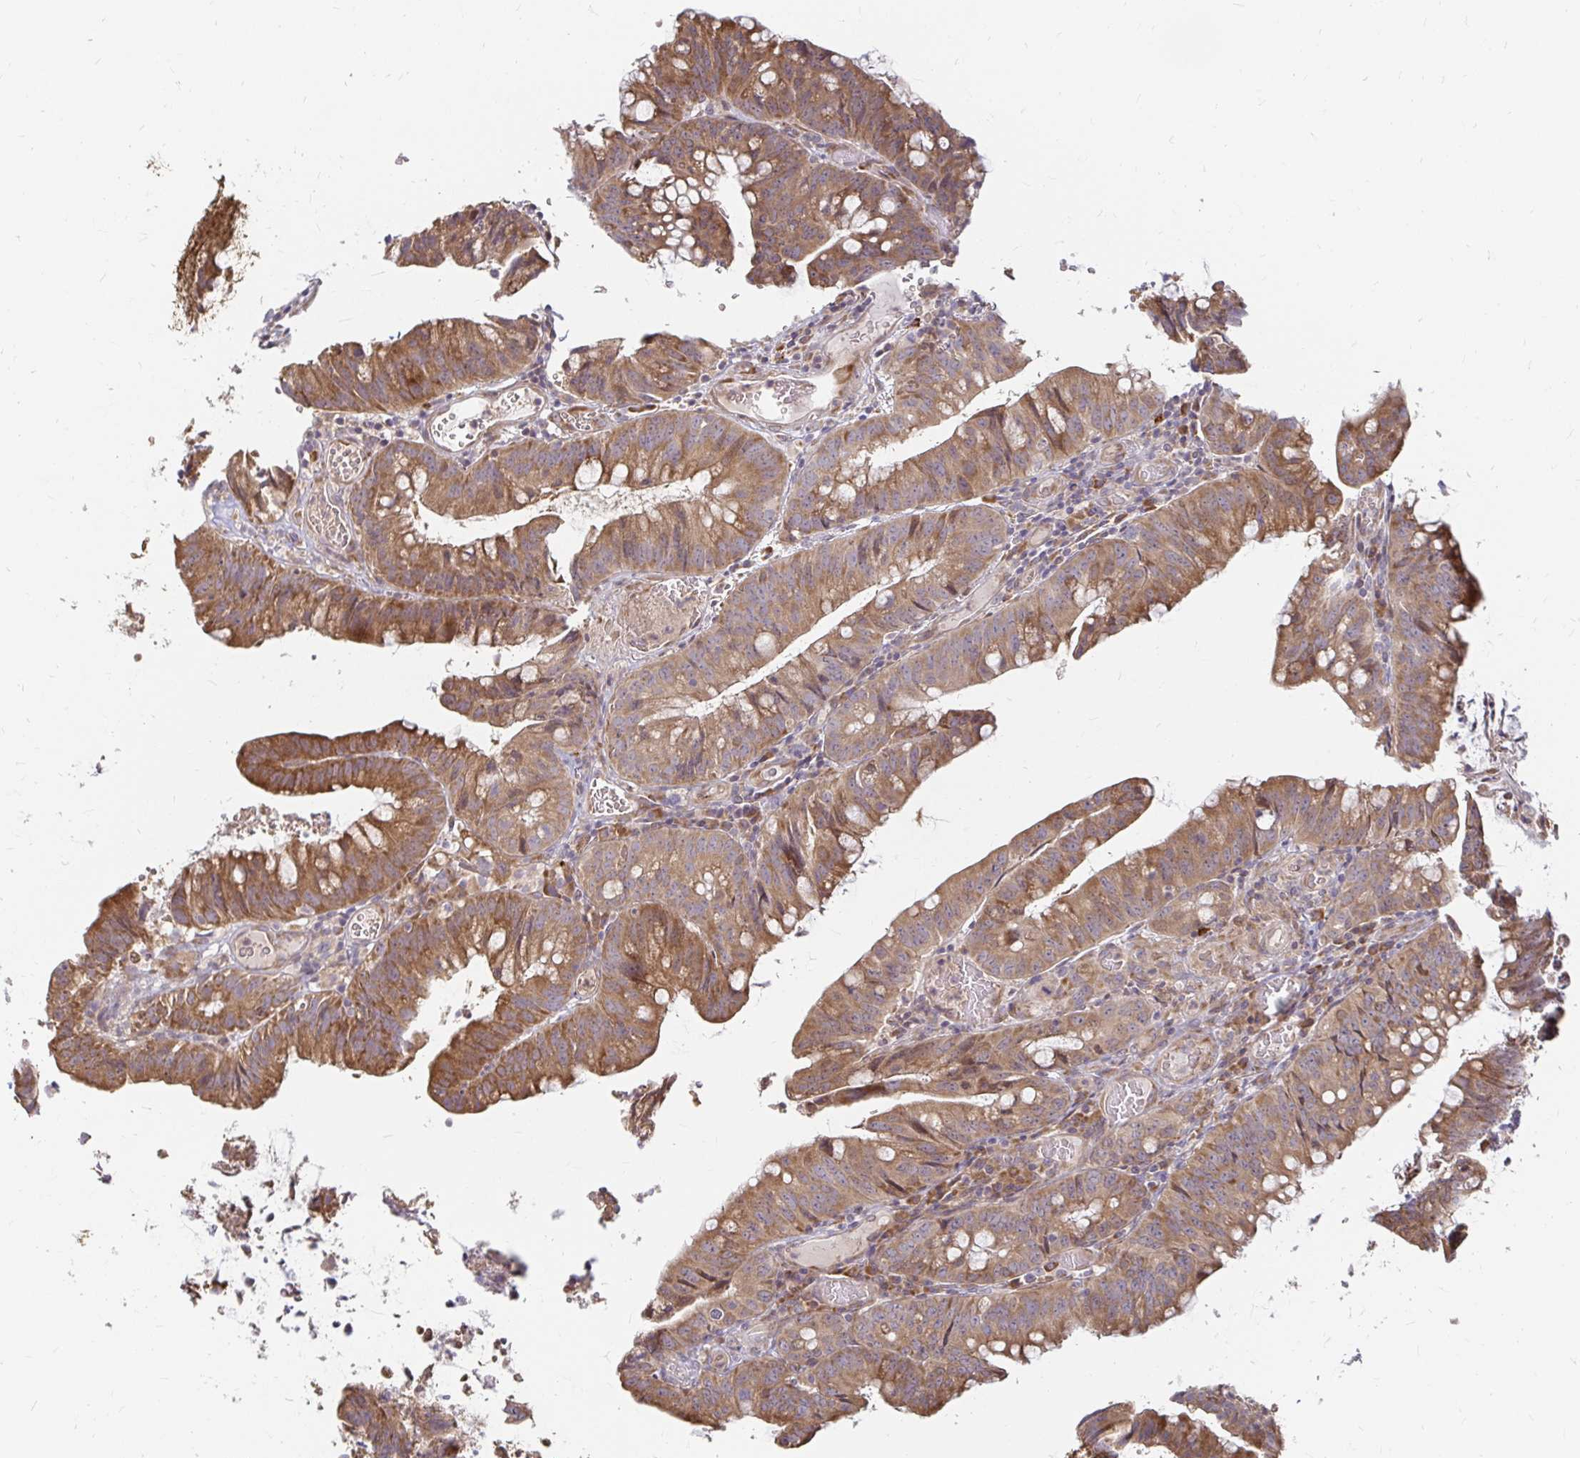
{"staining": {"intensity": "moderate", "quantity": ">75%", "location": "cytoplasmic/membranous"}, "tissue": "colorectal cancer", "cell_type": "Tumor cells", "image_type": "cancer", "snomed": [{"axis": "morphology", "description": "Adenocarcinoma, NOS"}, {"axis": "topography", "description": "Colon"}], "caption": "Immunohistochemical staining of human colorectal cancer exhibits medium levels of moderate cytoplasmic/membranous positivity in about >75% of tumor cells.", "gene": "CAST", "patient": {"sex": "male", "age": 62}}